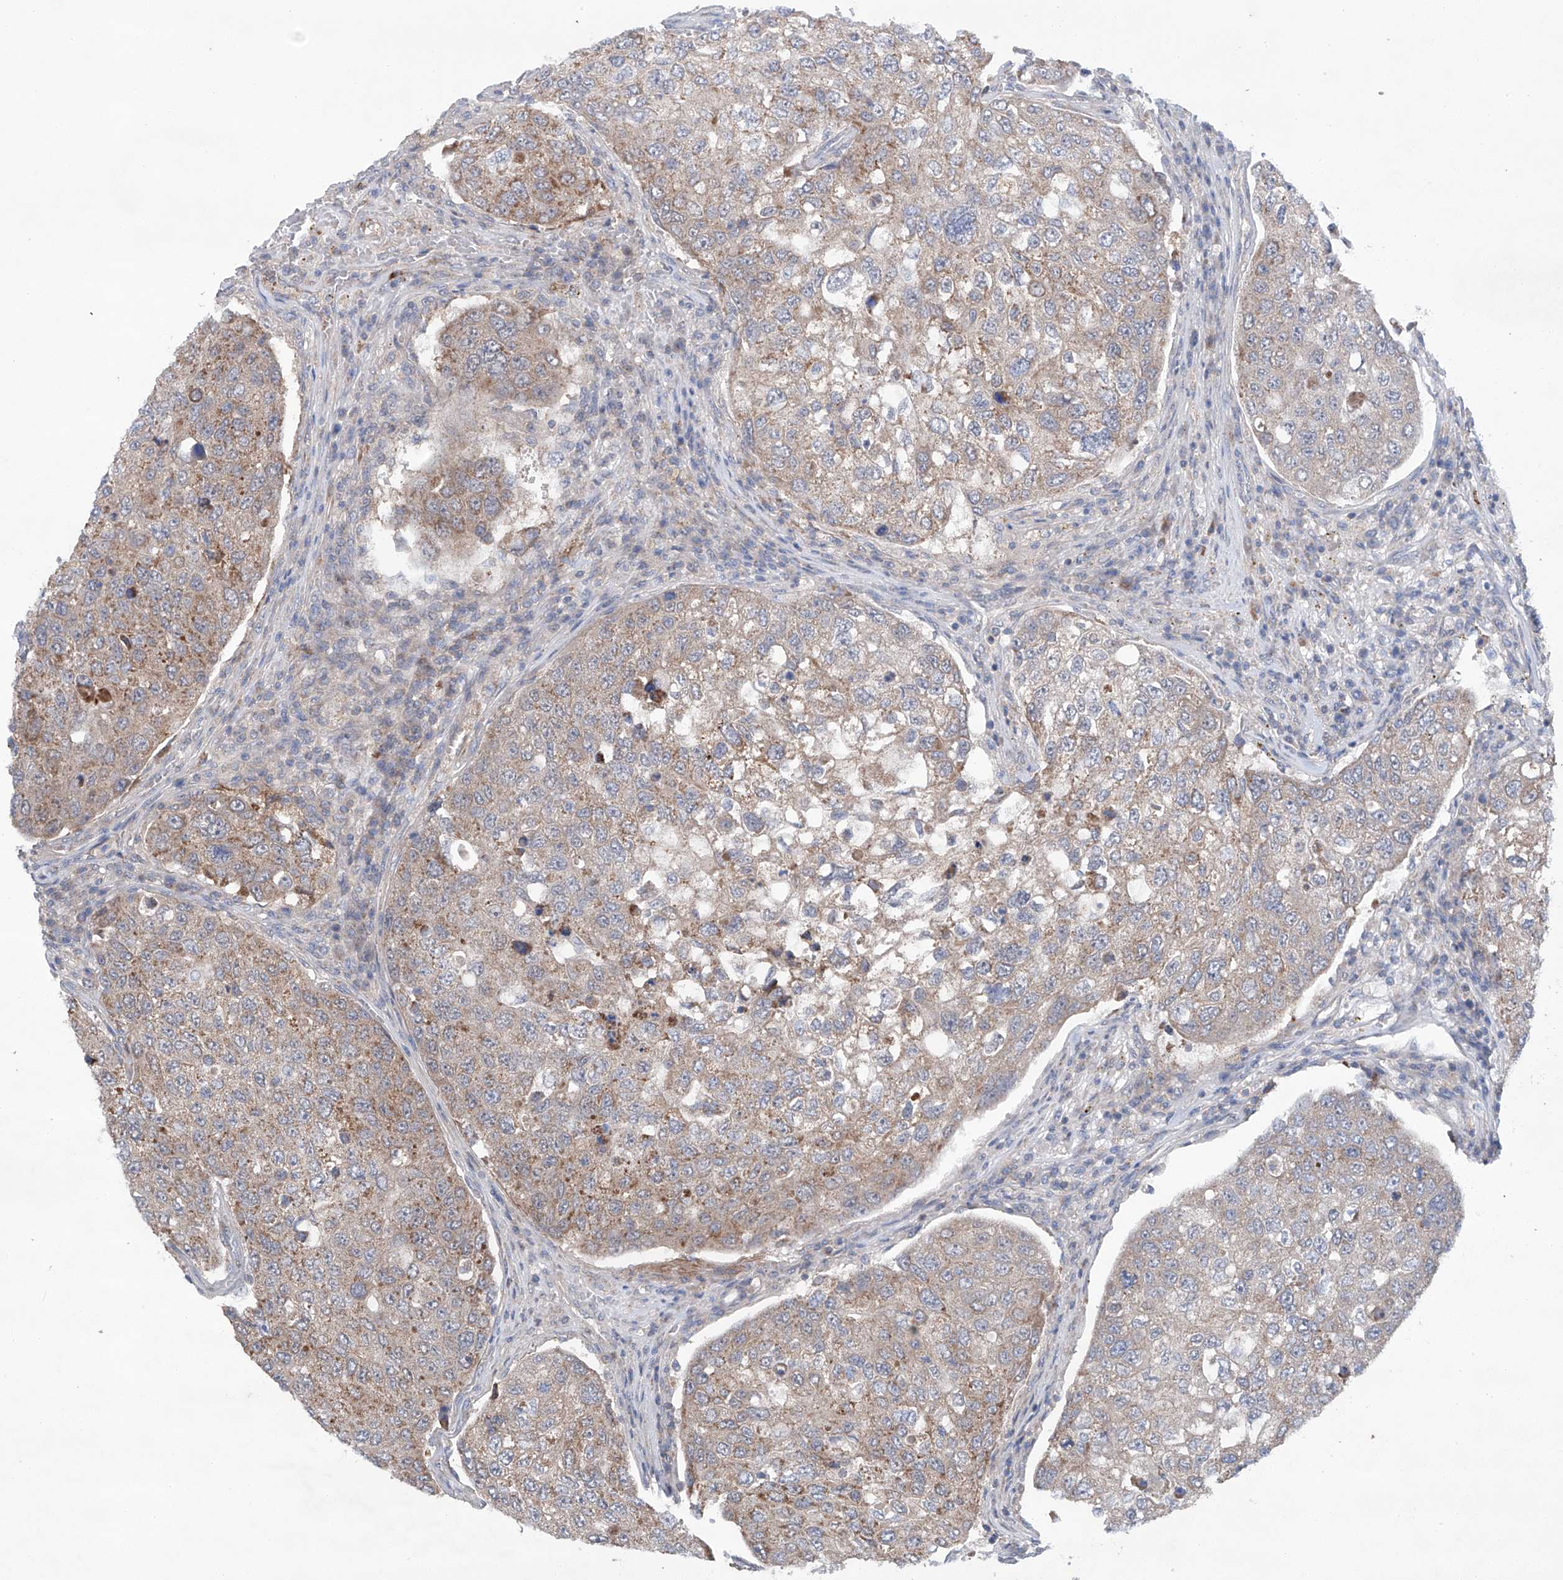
{"staining": {"intensity": "weak", "quantity": ">75%", "location": "cytoplasmic/membranous"}, "tissue": "urothelial cancer", "cell_type": "Tumor cells", "image_type": "cancer", "snomed": [{"axis": "morphology", "description": "Urothelial carcinoma, High grade"}, {"axis": "topography", "description": "Lymph node"}, {"axis": "topography", "description": "Urinary bladder"}], "caption": "Weak cytoplasmic/membranous positivity for a protein is appreciated in approximately >75% of tumor cells of urothelial cancer using immunohistochemistry.", "gene": "SIX4", "patient": {"sex": "male", "age": 51}}